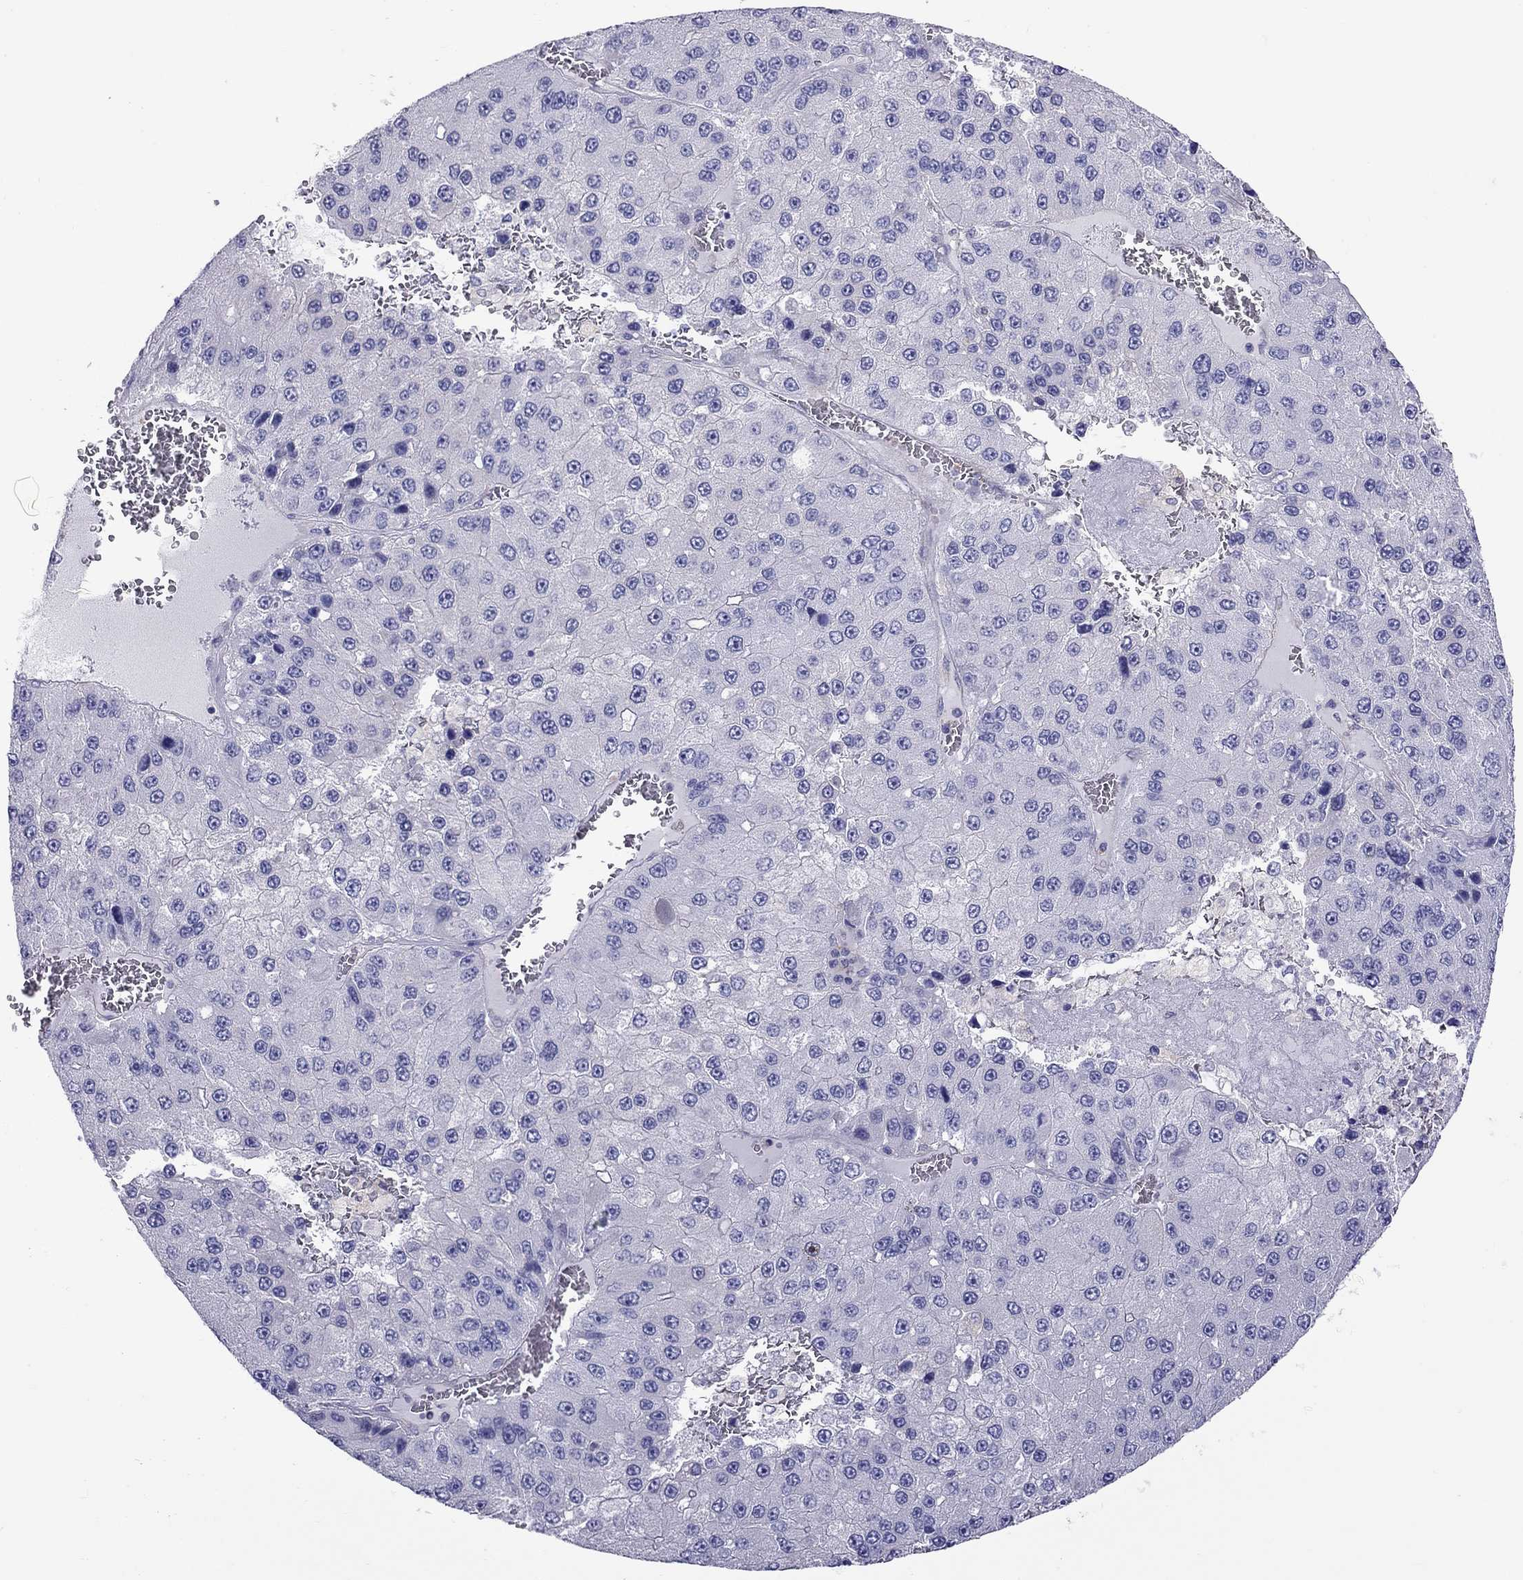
{"staining": {"intensity": "negative", "quantity": "none", "location": "none"}, "tissue": "liver cancer", "cell_type": "Tumor cells", "image_type": "cancer", "snomed": [{"axis": "morphology", "description": "Carcinoma, Hepatocellular, NOS"}, {"axis": "topography", "description": "Liver"}], "caption": "A micrograph of human liver hepatocellular carcinoma is negative for staining in tumor cells.", "gene": "ALOX15B", "patient": {"sex": "female", "age": 73}}